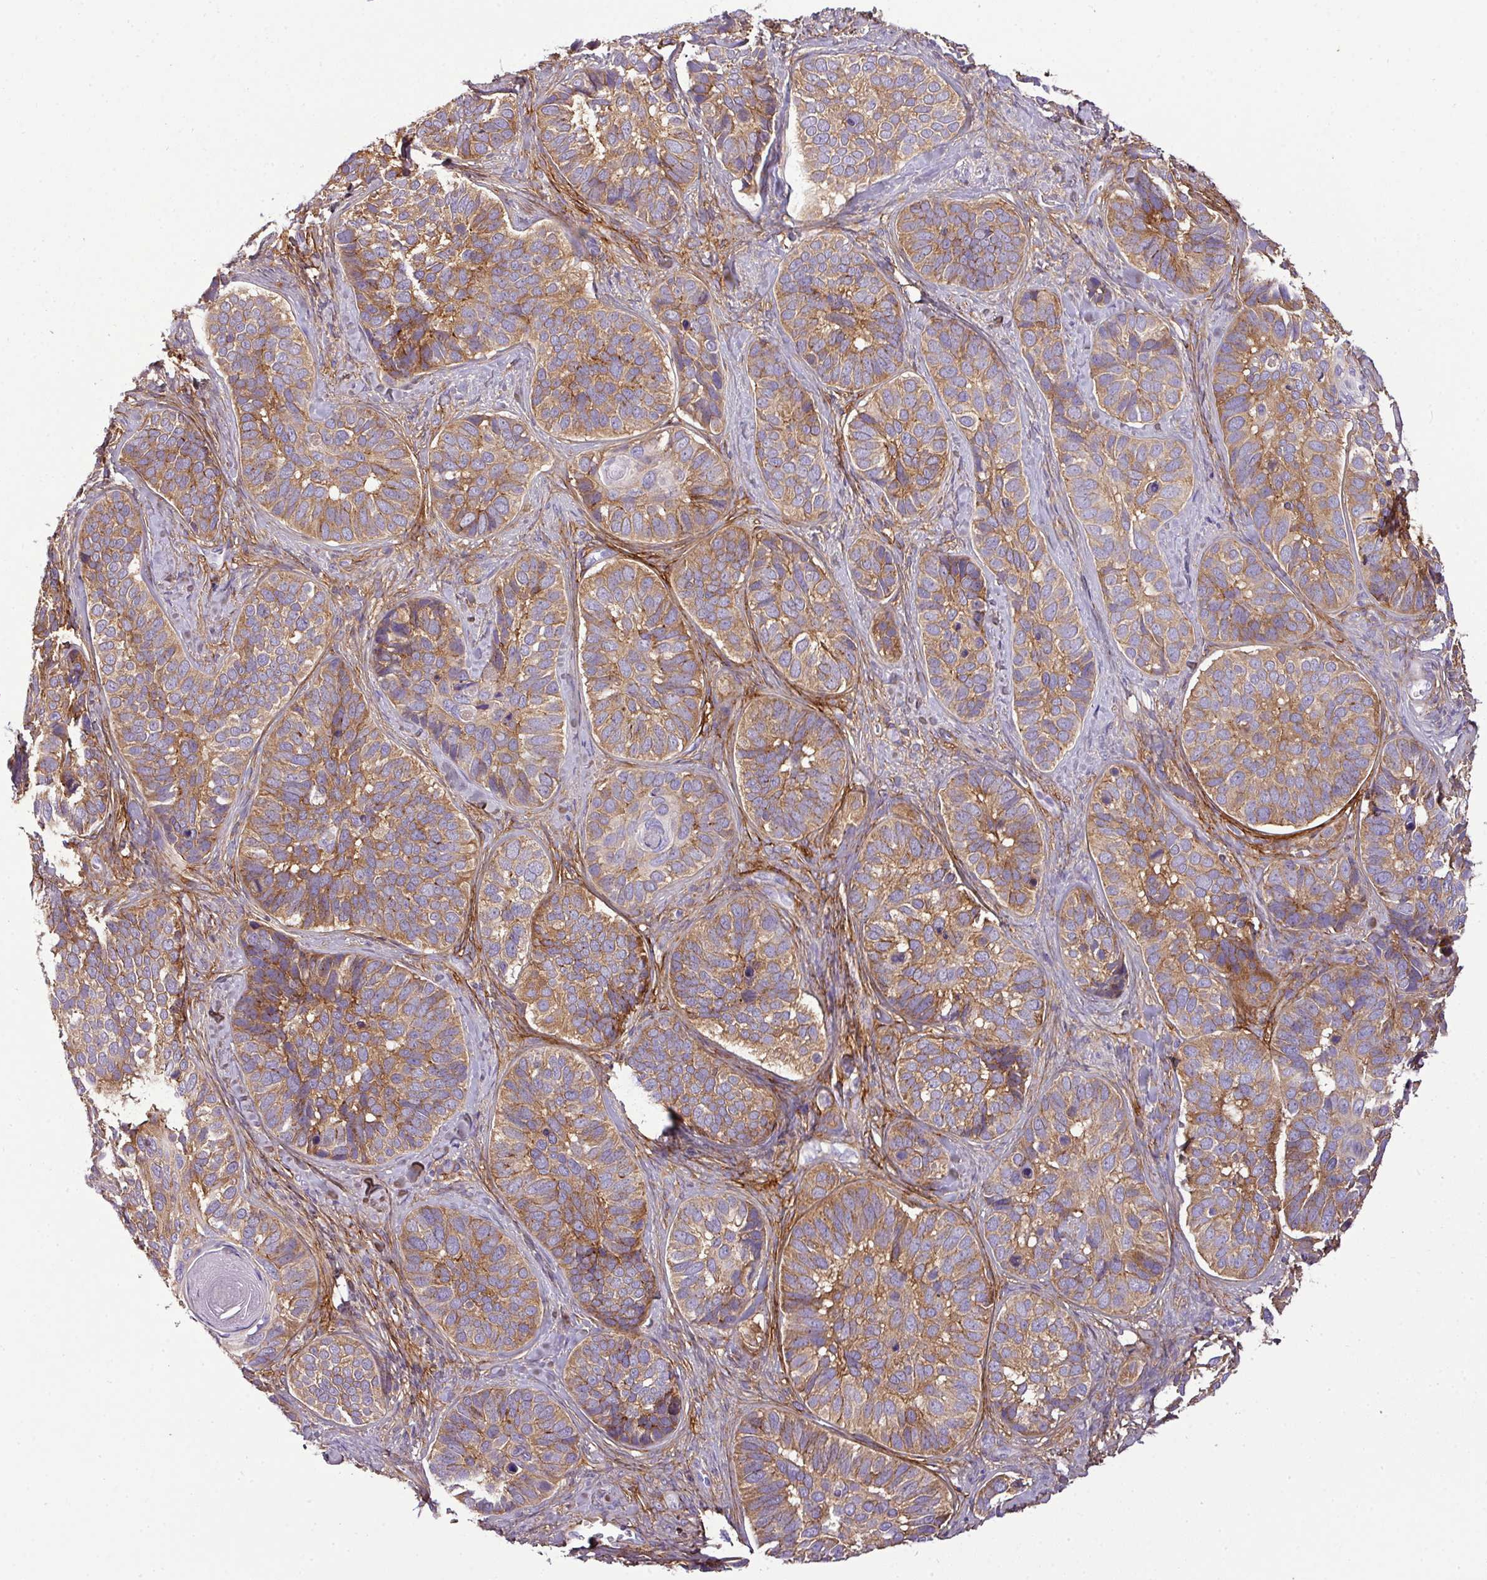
{"staining": {"intensity": "moderate", "quantity": ">75%", "location": "cytoplasmic/membranous"}, "tissue": "skin cancer", "cell_type": "Tumor cells", "image_type": "cancer", "snomed": [{"axis": "morphology", "description": "Basal cell carcinoma"}, {"axis": "topography", "description": "Skin"}], "caption": "Immunohistochemical staining of human basal cell carcinoma (skin) shows medium levels of moderate cytoplasmic/membranous positivity in about >75% of tumor cells.", "gene": "PARD6G", "patient": {"sex": "male", "age": 62}}